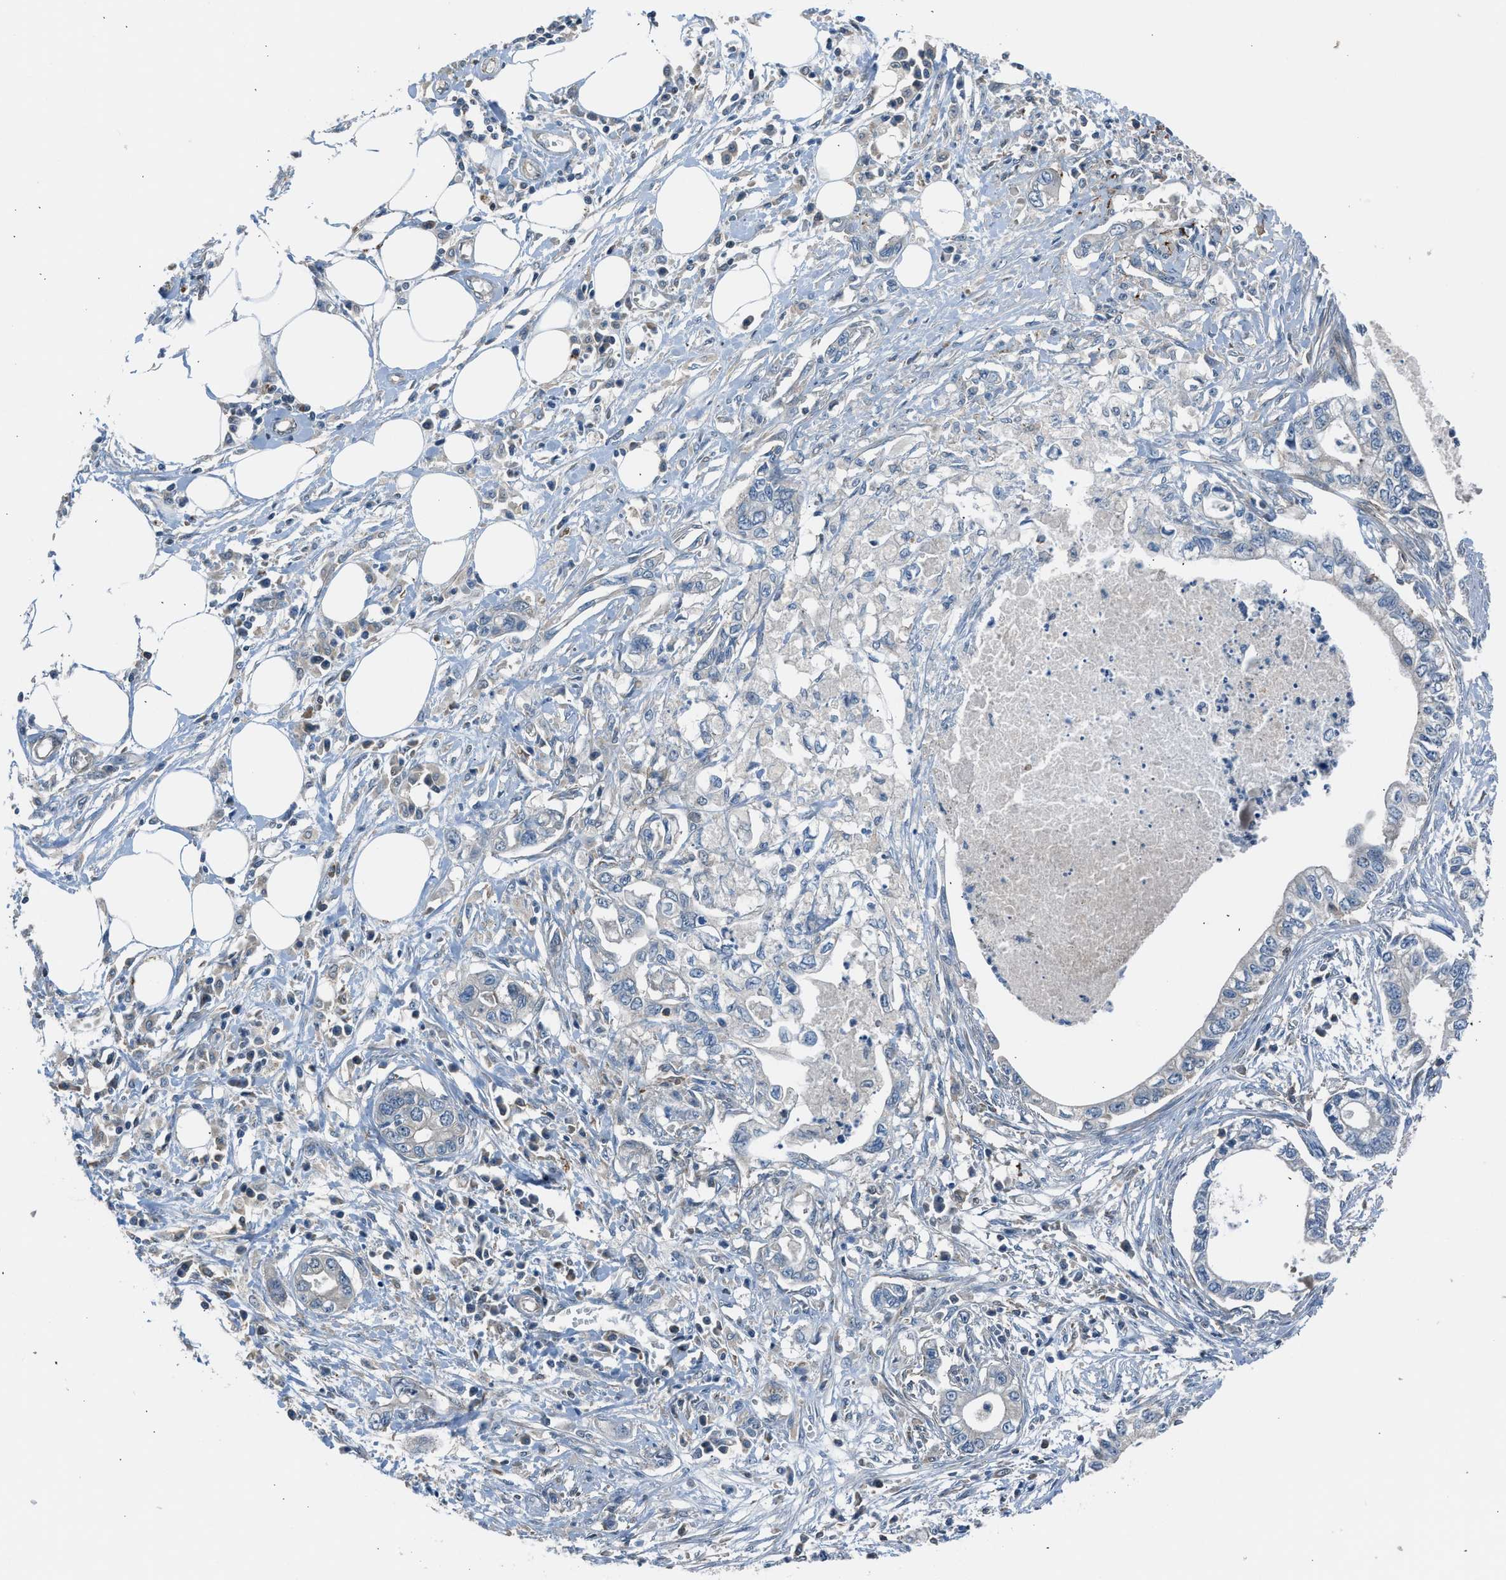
{"staining": {"intensity": "negative", "quantity": "none", "location": "none"}, "tissue": "pancreatic cancer", "cell_type": "Tumor cells", "image_type": "cancer", "snomed": [{"axis": "morphology", "description": "Adenocarcinoma, NOS"}, {"axis": "topography", "description": "Pancreas"}], "caption": "DAB immunohistochemical staining of human pancreatic cancer demonstrates no significant positivity in tumor cells.", "gene": "LMLN", "patient": {"sex": "male", "age": 56}}